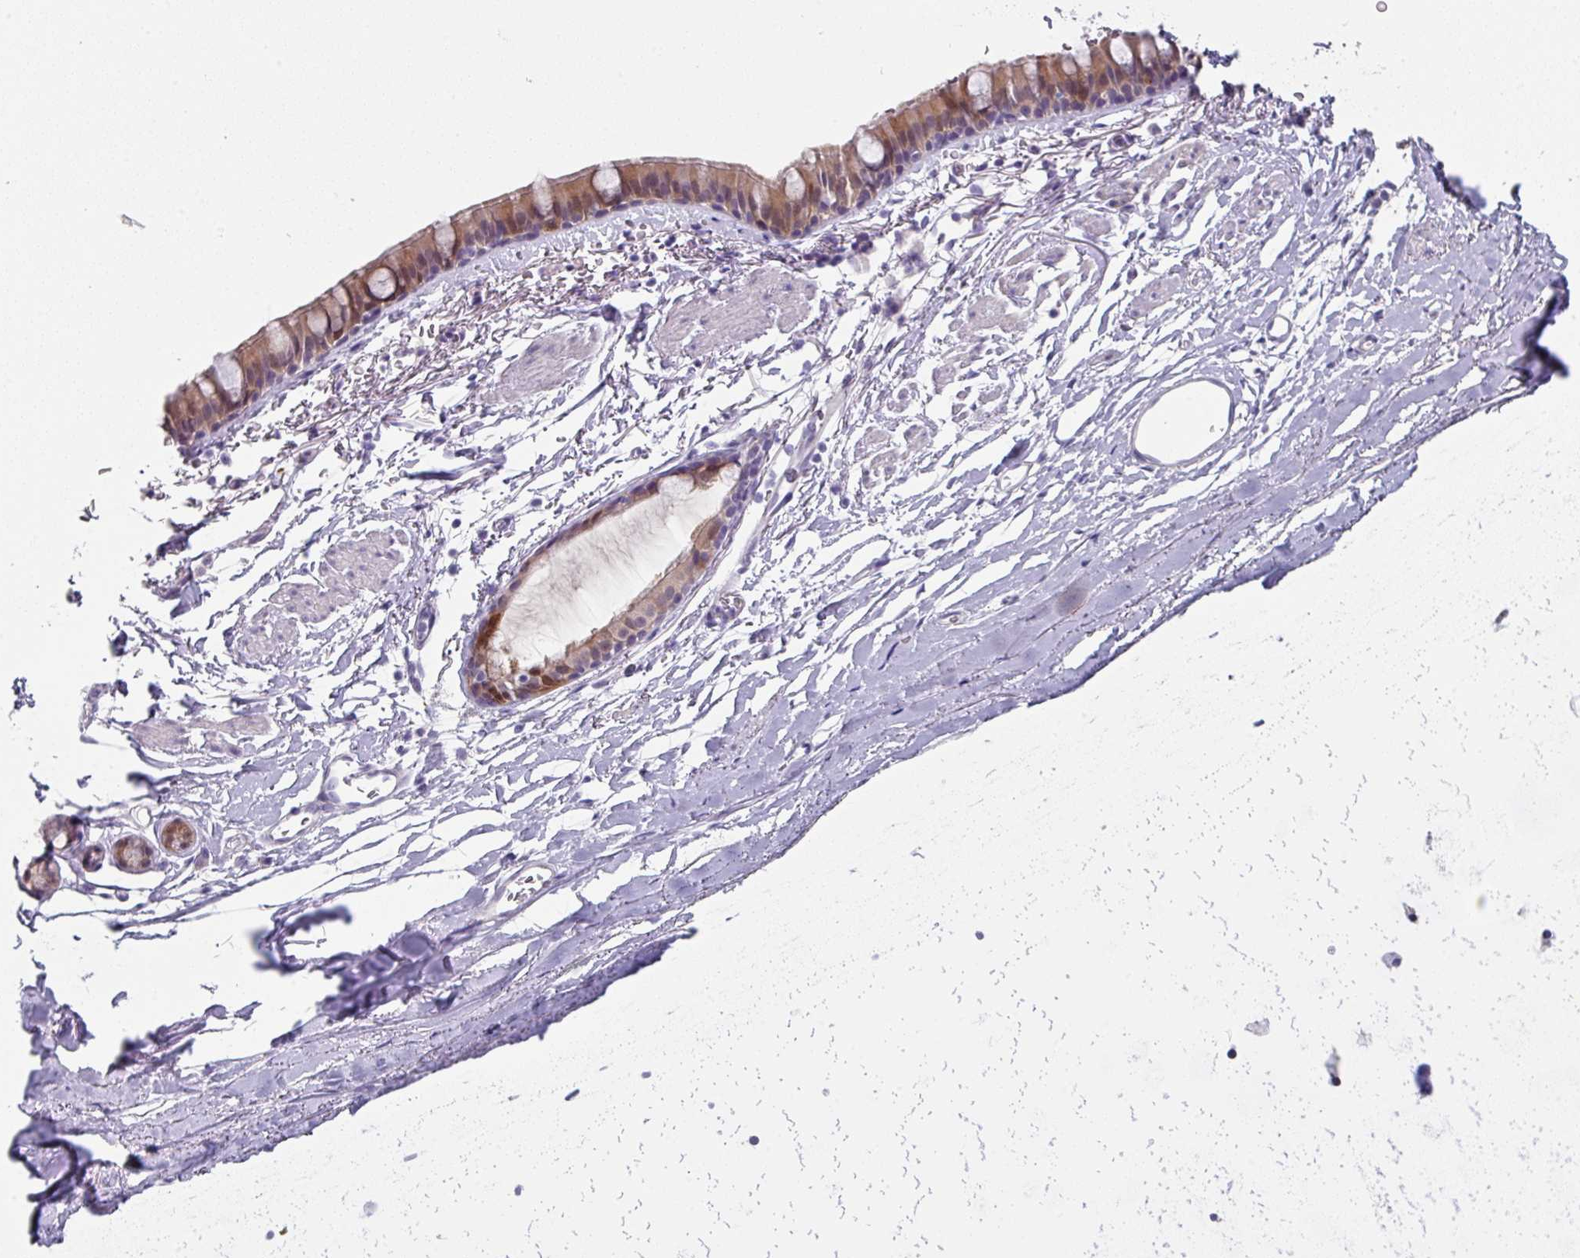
{"staining": {"intensity": "moderate", "quantity": "25%-75%", "location": "cytoplasmic/membranous,nuclear"}, "tissue": "bronchus", "cell_type": "Respiratory epithelial cells", "image_type": "normal", "snomed": [{"axis": "morphology", "description": "Normal tissue, NOS"}, {"axis": "topography", "description": "Bronchus"}], "caption": "Immunohistochemistry (IHC) staining of normal bronchus, which reveals medium levels of moderate cytoplasmic/membranous,nuclear expression in approximately 25%-75% of respiratory epithelial cells indicating moderate cytoplasmic/membranous,nuclear protein positivity. The staining was performed using DAB (3,3'-diaminobenzidine) (brown) for protein detection and nuclei were counterstained in hematoxylin (blue).", "gene": "DEFB115", "patient": {"sex": "male", "age": 67}}